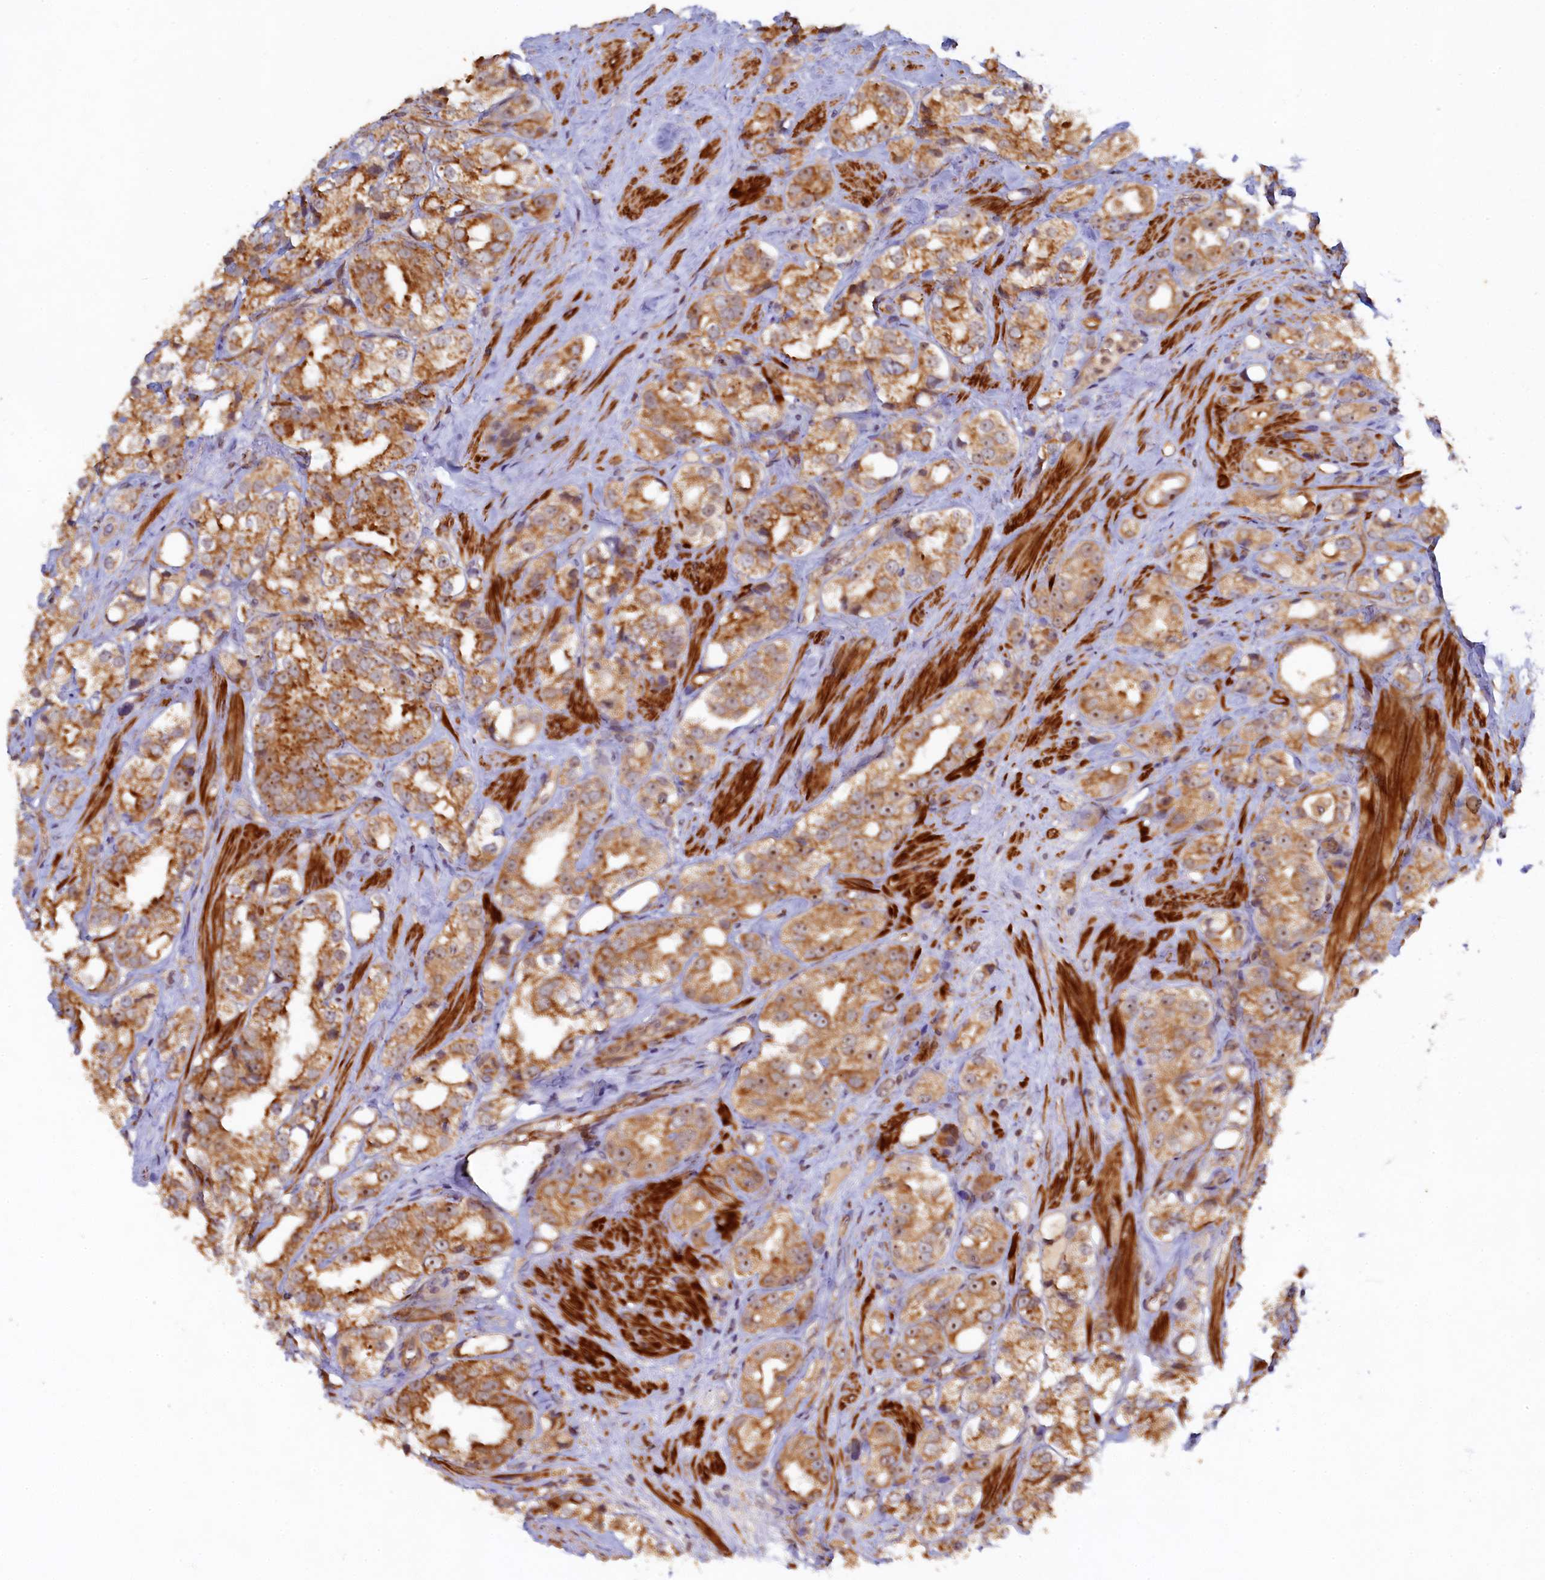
{"staining": {"intensity": "moderate", "quantity": ">75%", "location": "cytoplasmic/membranous"}, "tissue": "prostate cancer", "cell_type": "Tumor cells", "image_type": "cancer", "snomed": [{"axis": "morphology", "description": "Adenocarcinoma, NOS"}, {"axis": "topography", "description": "Prostate"}], "caption": "DAB immunohistochemical staining of human prostate cancer reveals moderate cytoplasmic/membranous protein staining in approximately >75% of tumor cells.", "gene": "CEP20", "patient": {"sex": "male", "age": 79}}